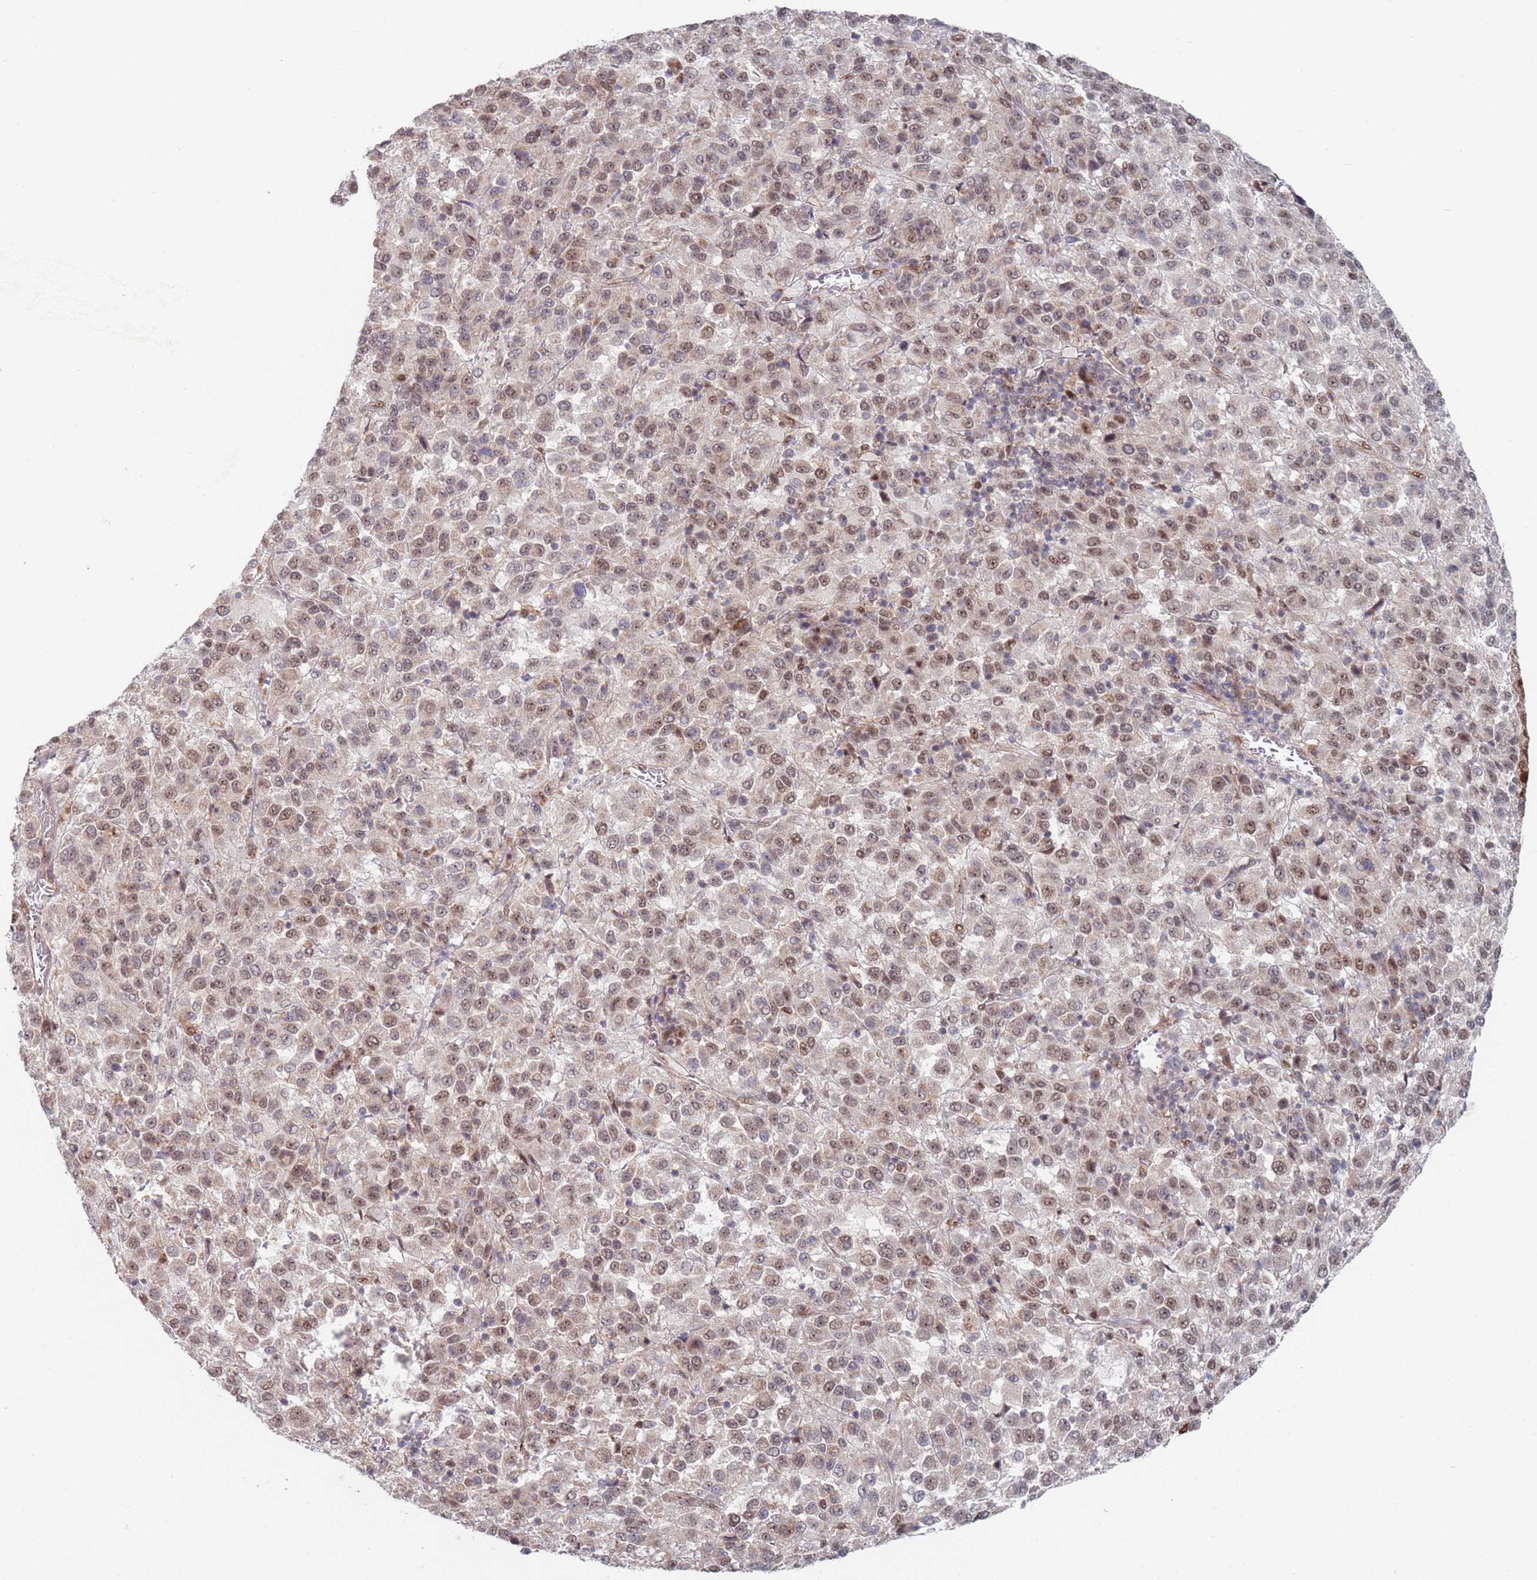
{"staining": {"intensity": "weak", "quantity": "25%-75%", "location": "nuclear"}, "tissue": "melanoma", "cell_type": "Tumor cells", "image_type": "cancer", "snomed": [{"axis": "morphology", "description": "Malignant melanoma, Metastatic site"}, {"axis": "topography", "description": "Lung"}], "caption": "Protein expression by immunohistochemistry demonstrates weak nuclear staining in about 25%-75% of tumor cells in melanoma. (Stains: DAB in brown, nuclei in blue, Microscopy: brightfield microscopy at high magnification).", "gene": "RPP25", "patient": {"sex": "male", "age": 64}}